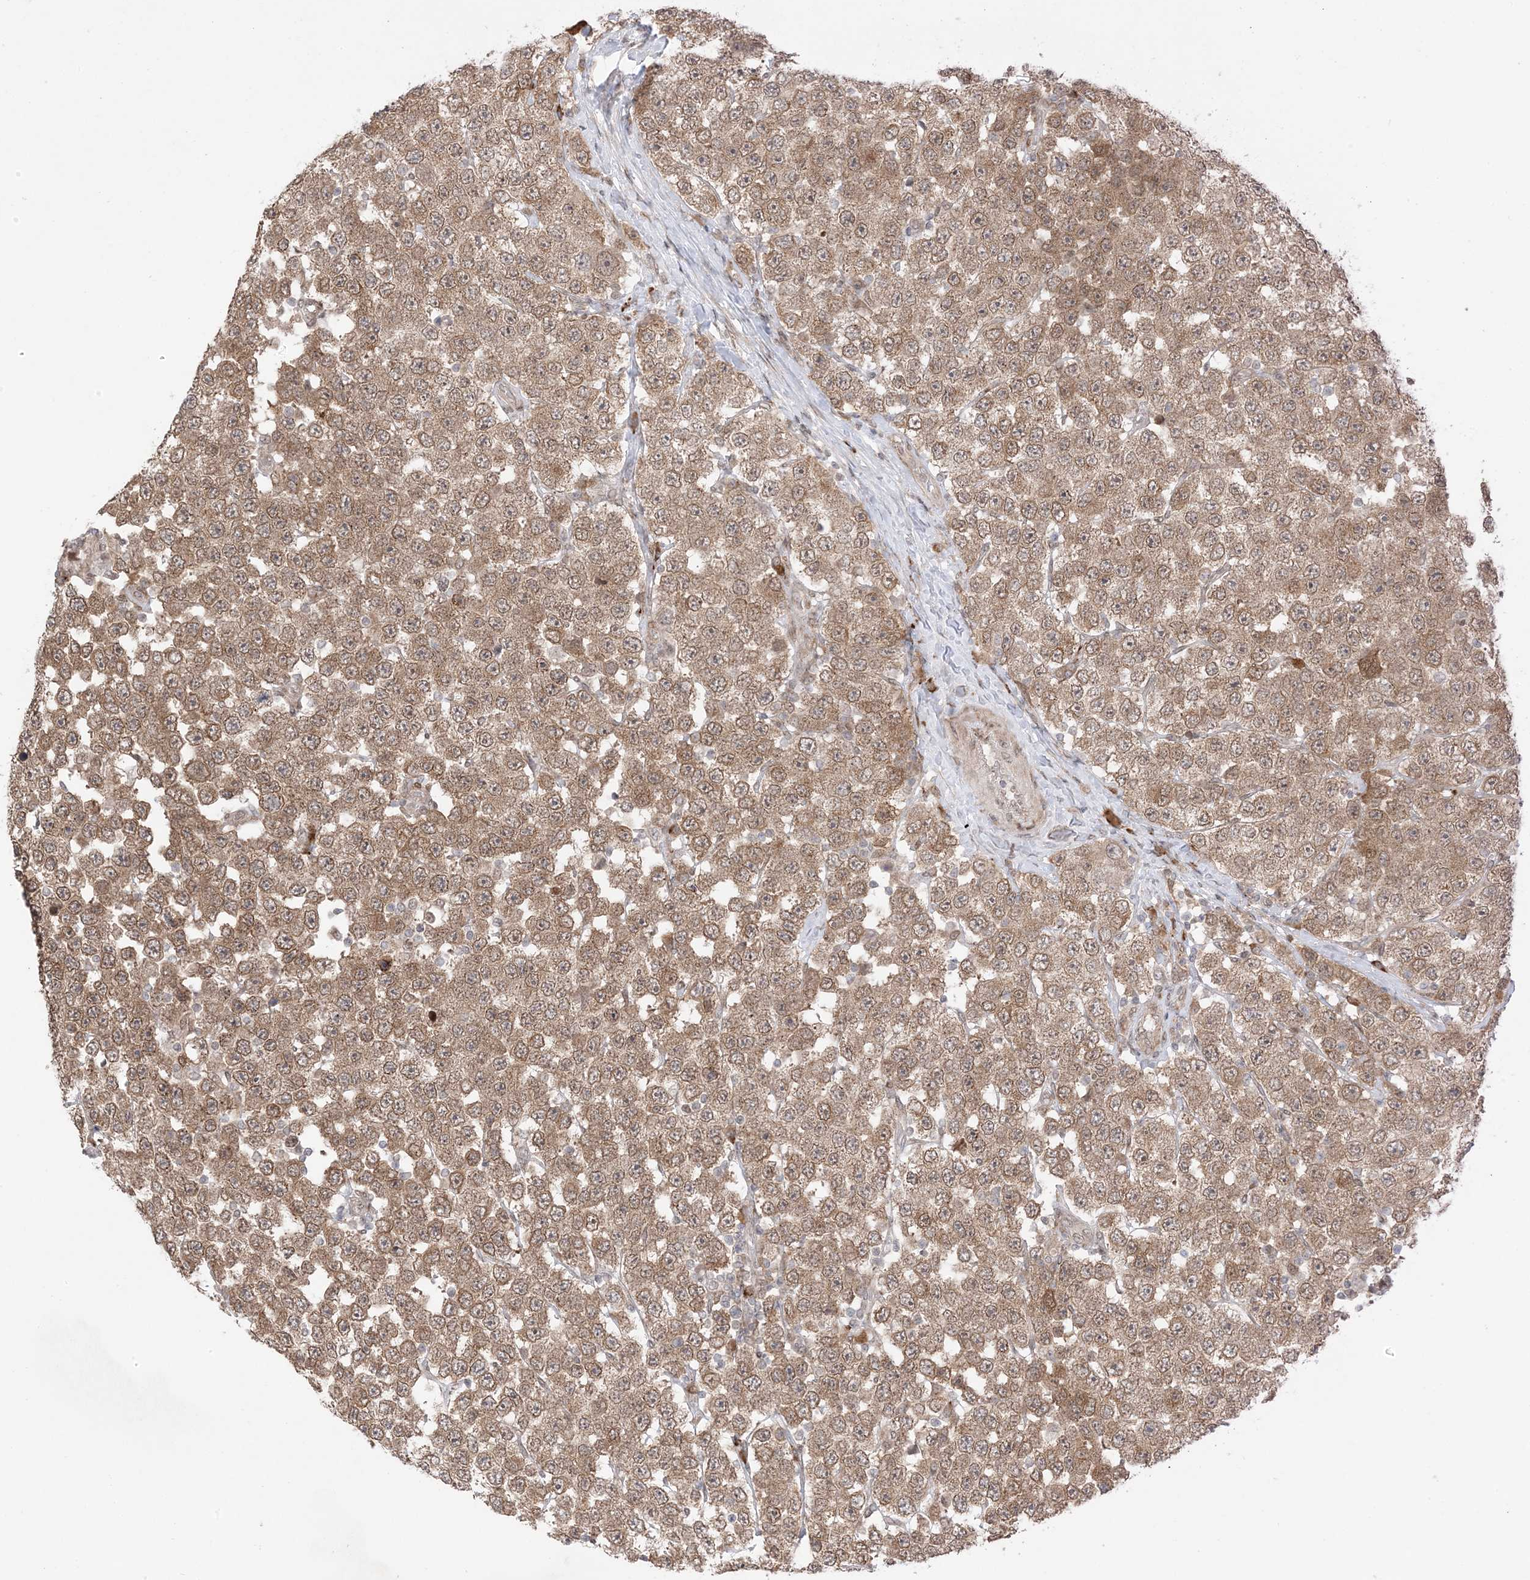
{"staining": {"intensity": "moderate", "quantity": ">75%", "location": "cytoplasmic/membranous,nuclear"}, "tissue": "testis cancer", "cell_type": "Tumor cells", "image_type": "cancer", "snomed": [{"axis": "morphology", "description": "Seminoma, NOS"}, {"axis": "topography", "description": "Testis"}], "caption": "Immunohistochemical staining of testis seminoma shows medium levels of moderate cytoplasmic/membranous and nuclear positivity in about >75% of tumor cells.", "gene": "UBE2E2", "patient": {"sex": "male", "age": 28}}